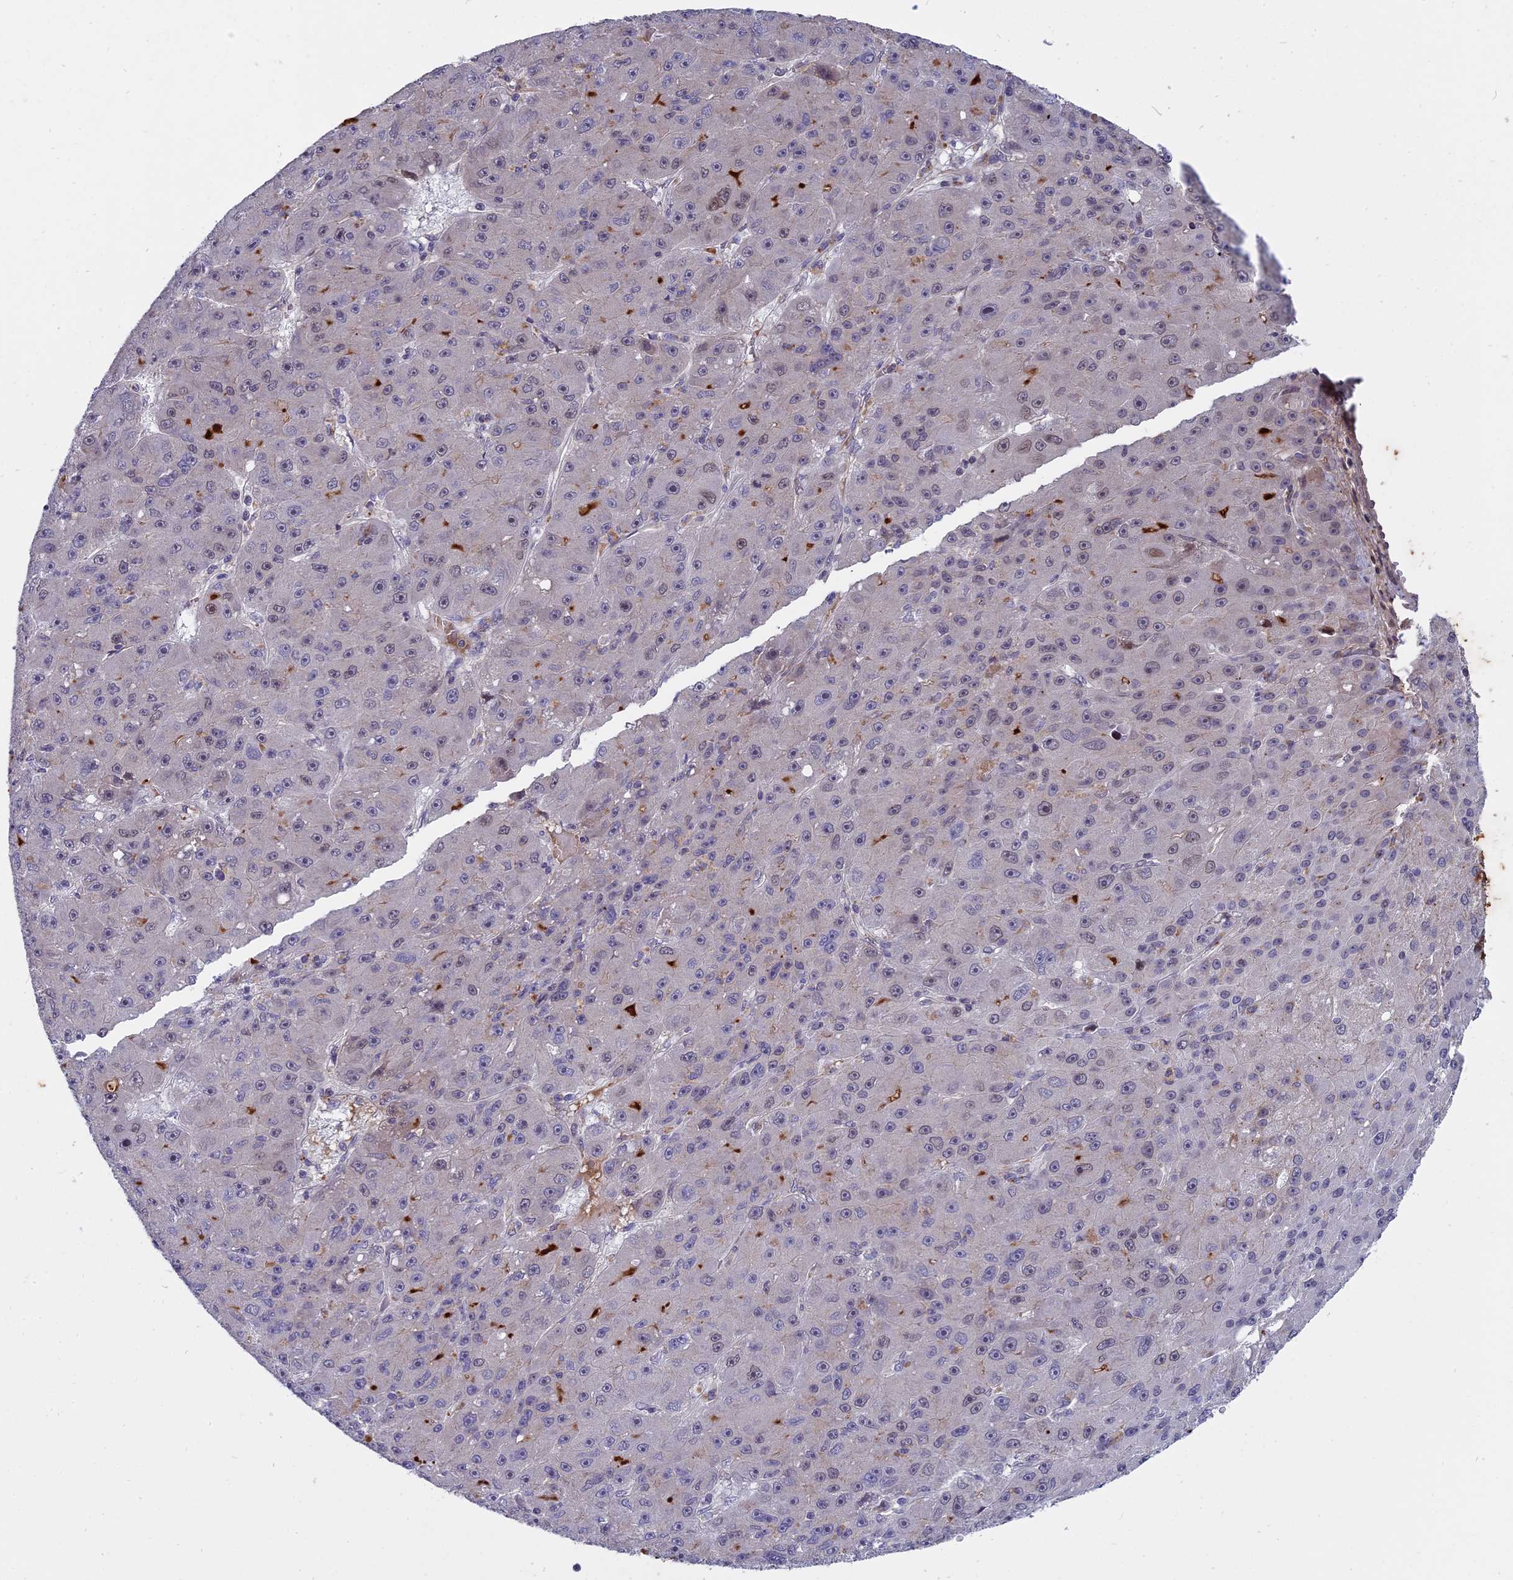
{"staining": {"intensity": "negative", "quantity": "none", "location": "none"}, "tissue": "liver cancer", "cell_type": "Tumor cells", "image_type": "cancer", "snomed": [{"axis": "morphology", "description": "Carcinoma, Hepatocellular, NOS"}, {"axis": "topography", "description": "Liver"}], "caption": "IHC image of neoplastic tissue: hepatocellular carcinoma (liver) stained with DAB (3,3'-diaminobenzidine) demonstrates no significant protein staining in tumor cells. (IHC, brightfield microscopy, high magnification).", "gene": "PYGO1", "patient": {"sex": "male", "age": 67}}